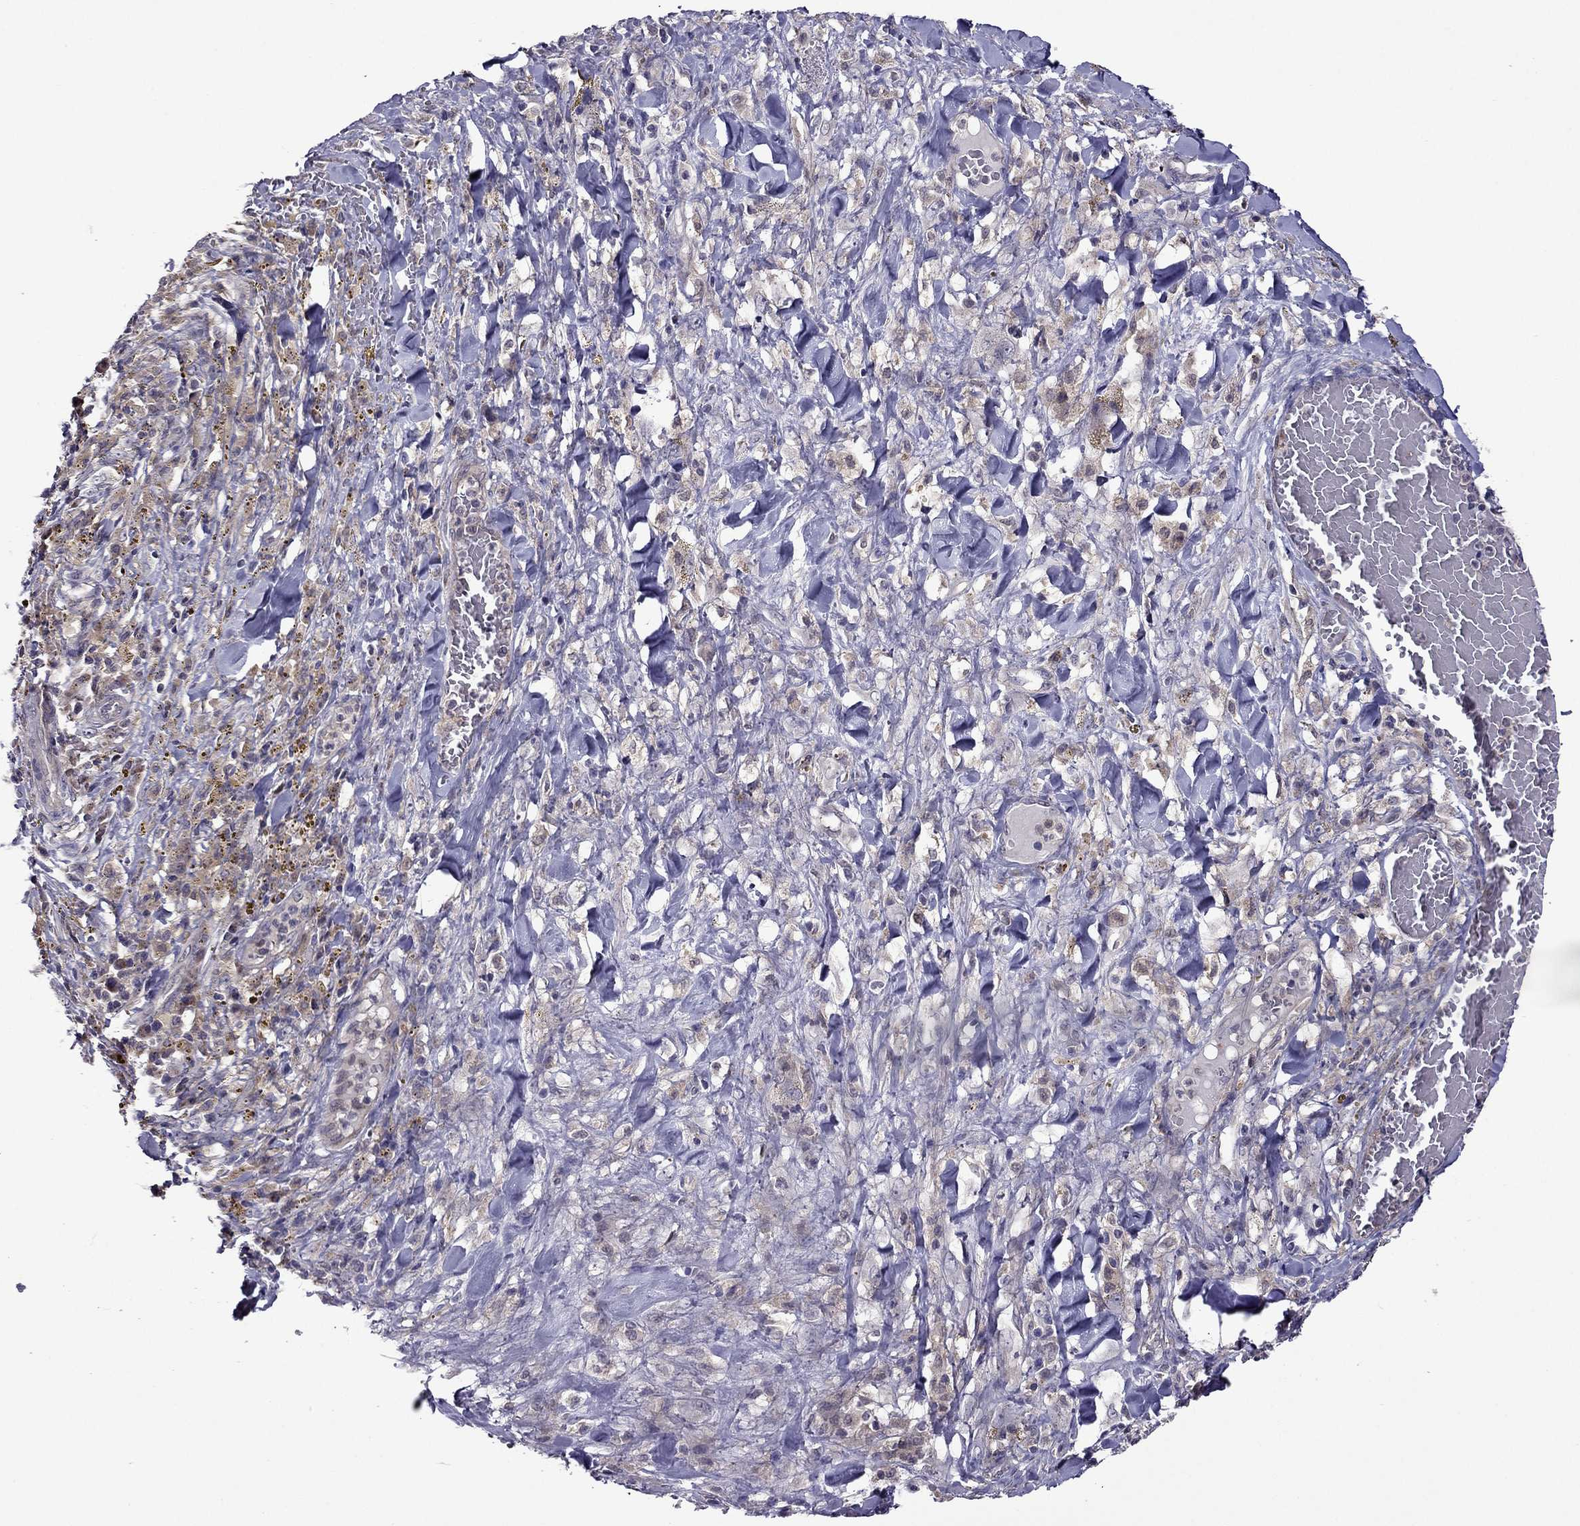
{"staining": {"intensity": "weak", "quantity": ">75%", "location": "cytoplasmic/membranous"}, "tissue": "melanoma", "cell_type": "Tumor cells", "image_type": "cancer", "snomed": [{"axis": "morphology", "description": "Malignant melanoma, NOS"}, {"axis": "topography", "description": "Skin"}], "caption": "Immunohistochemical staining of human malignant melanoma shows low levels of weak cytoplasmic/membranous positivity in approximately >75% of tumor cells. (DAB (3,3'-diaminobenzidine) IHC with brightfield microscopy, high magnification).", "gene": "CDK5", "patient": {"sex": "female", "age": 91}}